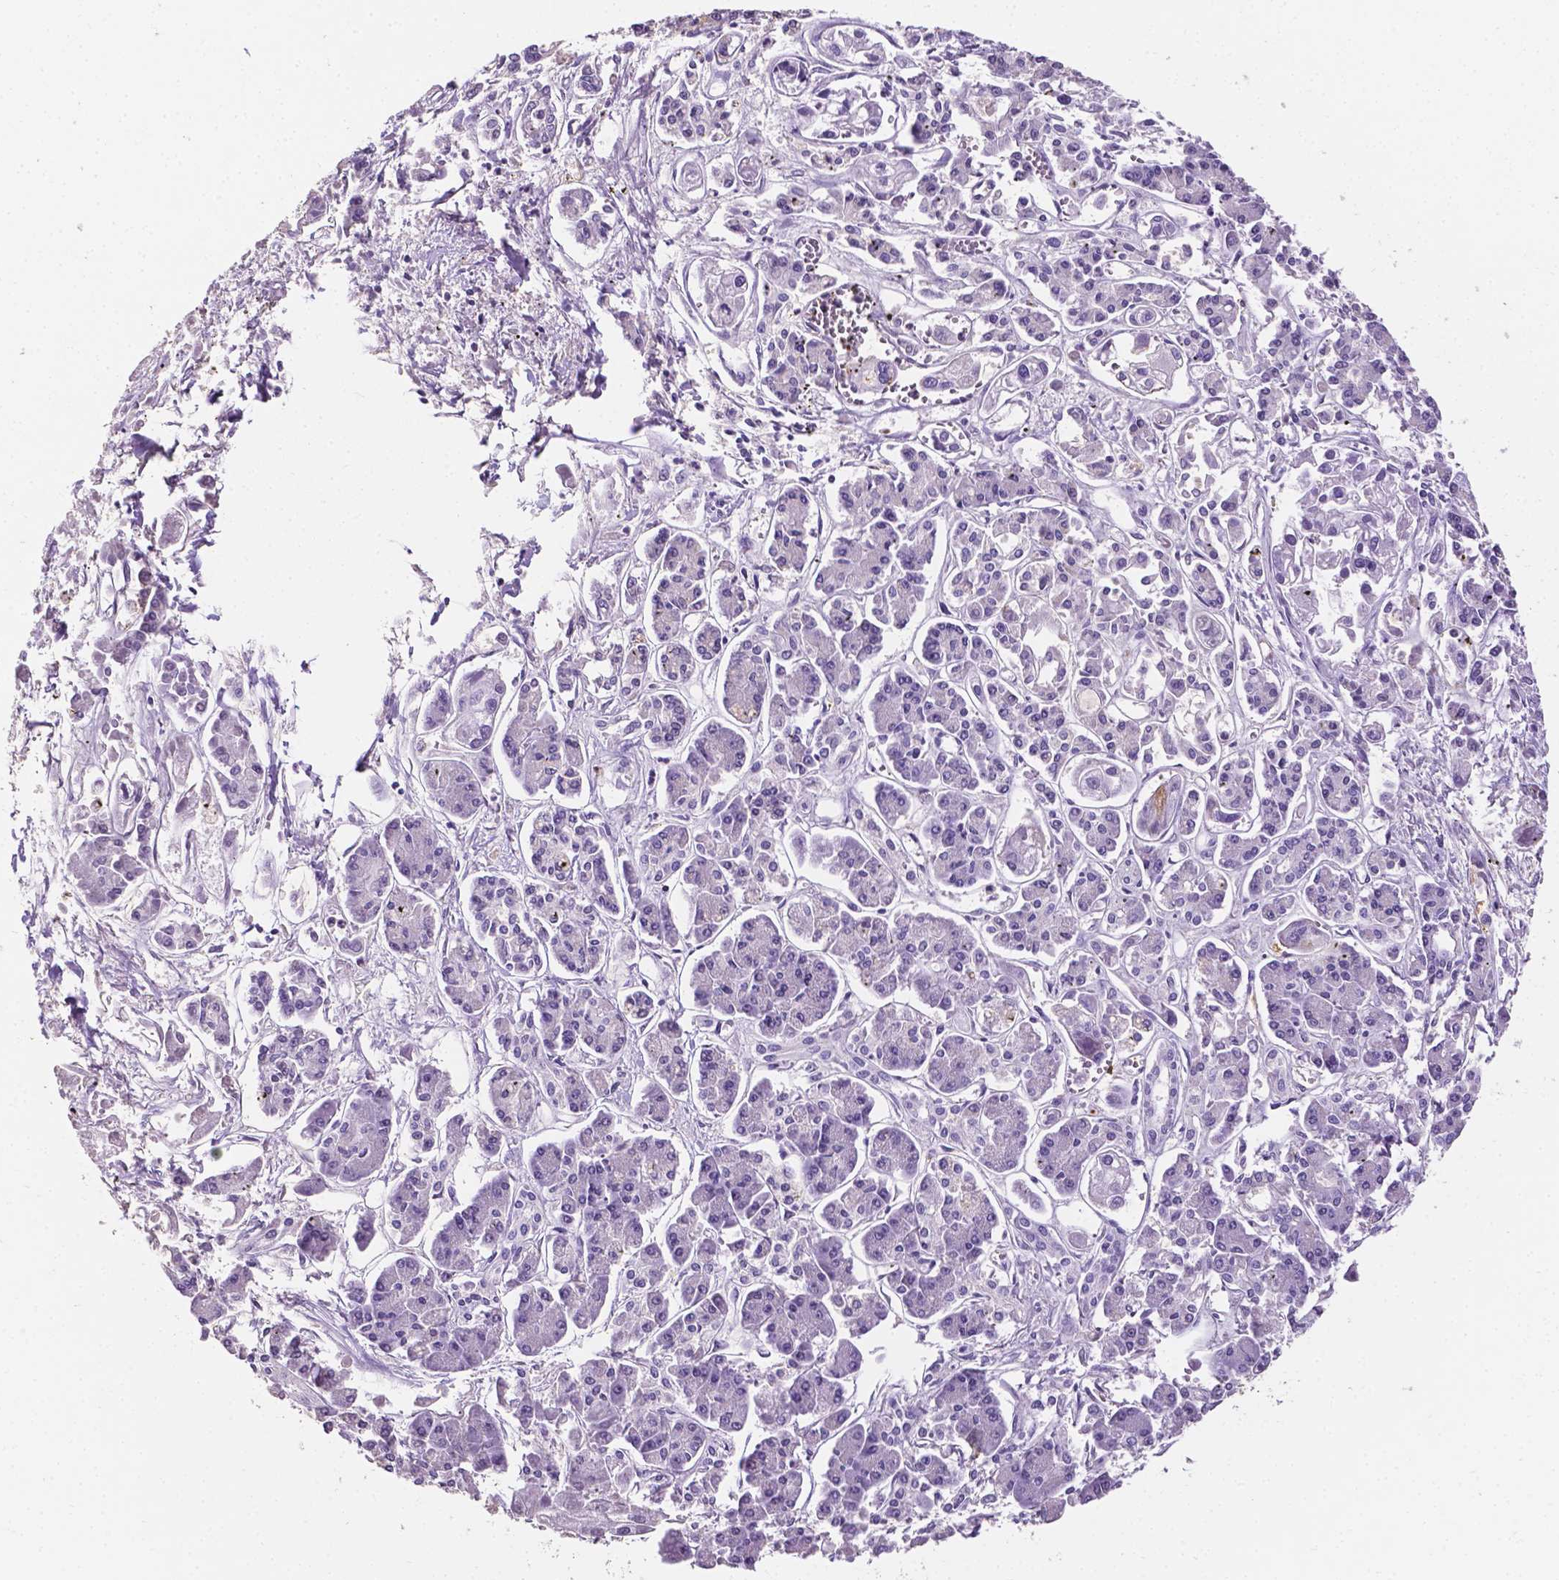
{"staining": {"intensity": "negative", "quantity": "none", "location": "none"}, "tissue": "pancreatic cancer", "cell_type": "Tumor cells", "image_type": "cancer", "snomed": [{"axis": "morphology", "description": "Adenocarcinoma, NOS"}, {"axis": "topography", "description": "Pancreas"}], "caption": "The immunohistochemistry histopathology image has no significant positivity in tumor cells of pancreatic cancer tissue.", "gene": "APOE", "patient": {"sex": "male", "age": 85}}